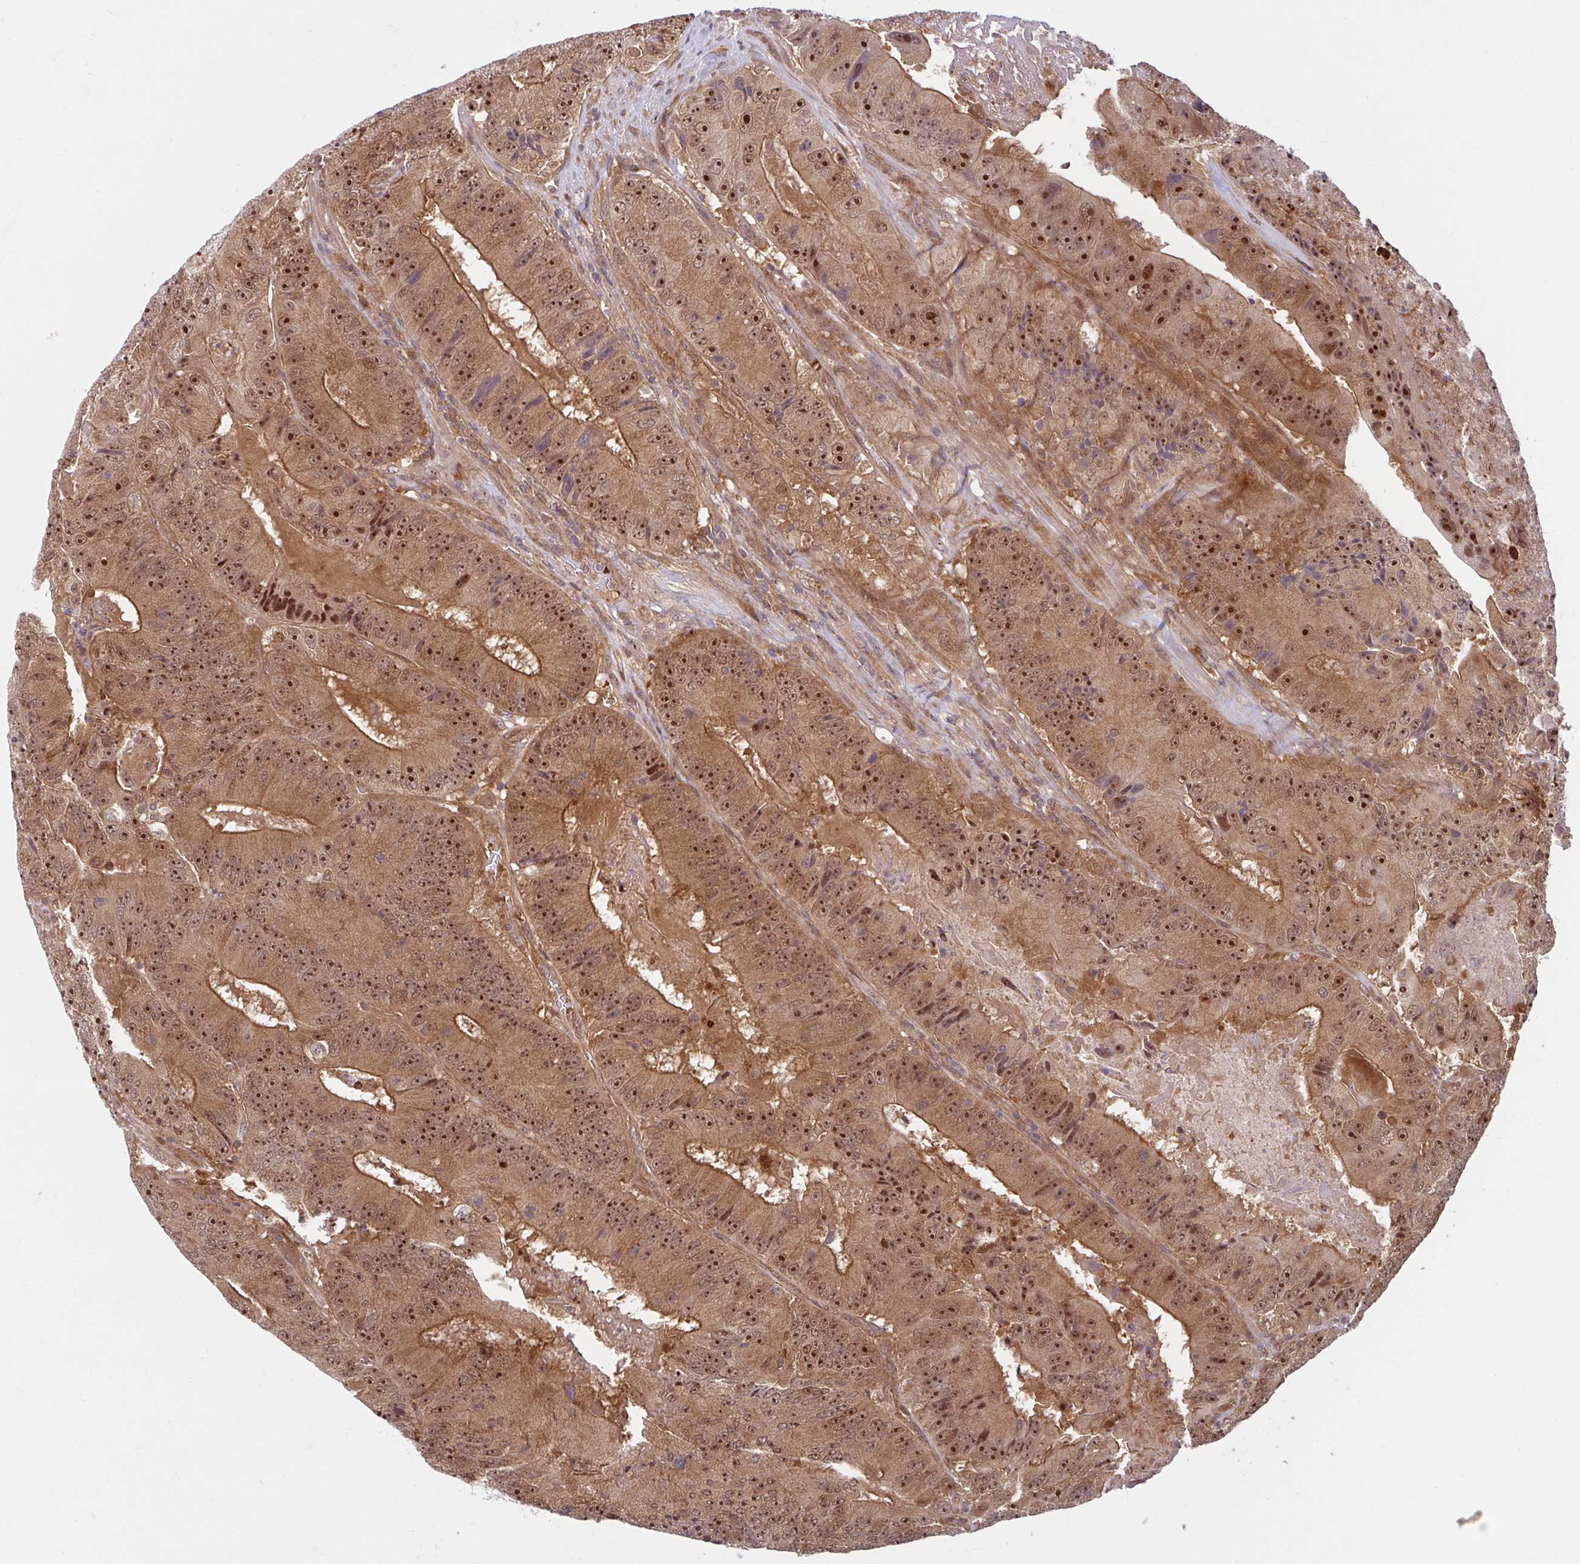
{"staining": {"intensity": "strong", "quantity": ">75%", "location": "cytoplasmic/membranous,nuclear"}, "tissue": "colorectal cancer", "cell_type": "Tumor cells", "image_type": "cancer", "snomed": [{"axis": "morphology", "description": "Adenocarcinoma, NOS"}, {"axis": "topography", "description": "Colon"}], "caption": "Strong cytoplasmic/membranous and nuclear protein positivity is identified in approximately >75% of tumor cells in colorectal cancer (adenocarcinoma). The staining was performed using DAB, with brown indicating positive protein expression. Nuclei are stained blue with hematoxylin.", "gene": "HMBS", "patient": {"sex": "female", "age": 86}}